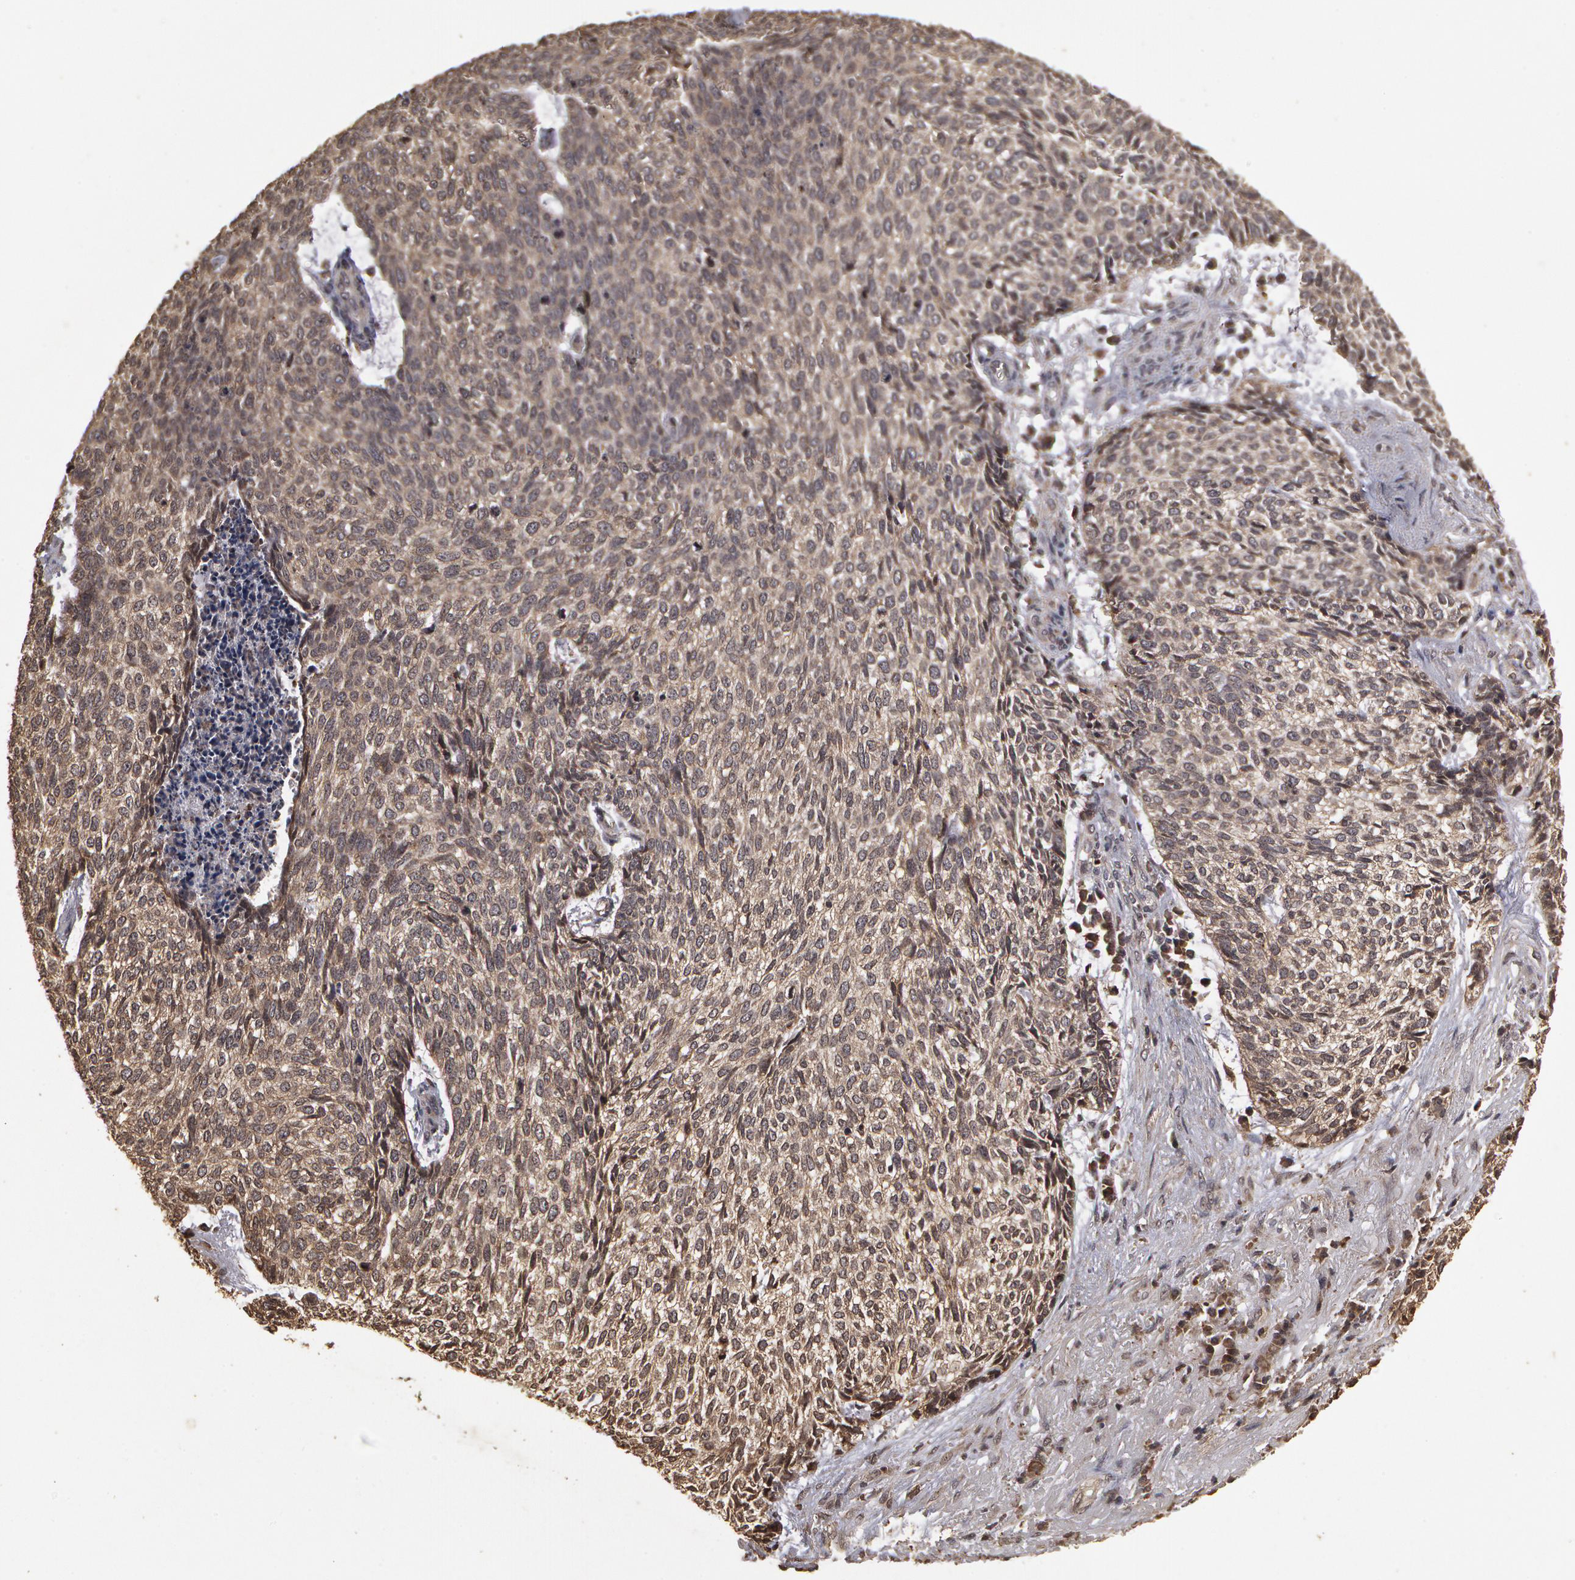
{"staining": {"intensity": "negative", "quantity": "none", "location": "none"}, "tissue": "skin cancer", "cell_type": "Tumor cells", "image_type": "cancer", "snomed": [{"axis": "morphology", "description": "Basal cell carcinoma"}, {"axis": "topography", "description": "Skin"}], "caption": "Tumor cells are negative for brown protein staining in skin cancer (basal cell carcinoma).", "gene": "CALR", "patient": {"sex": "female", "age": 89}}